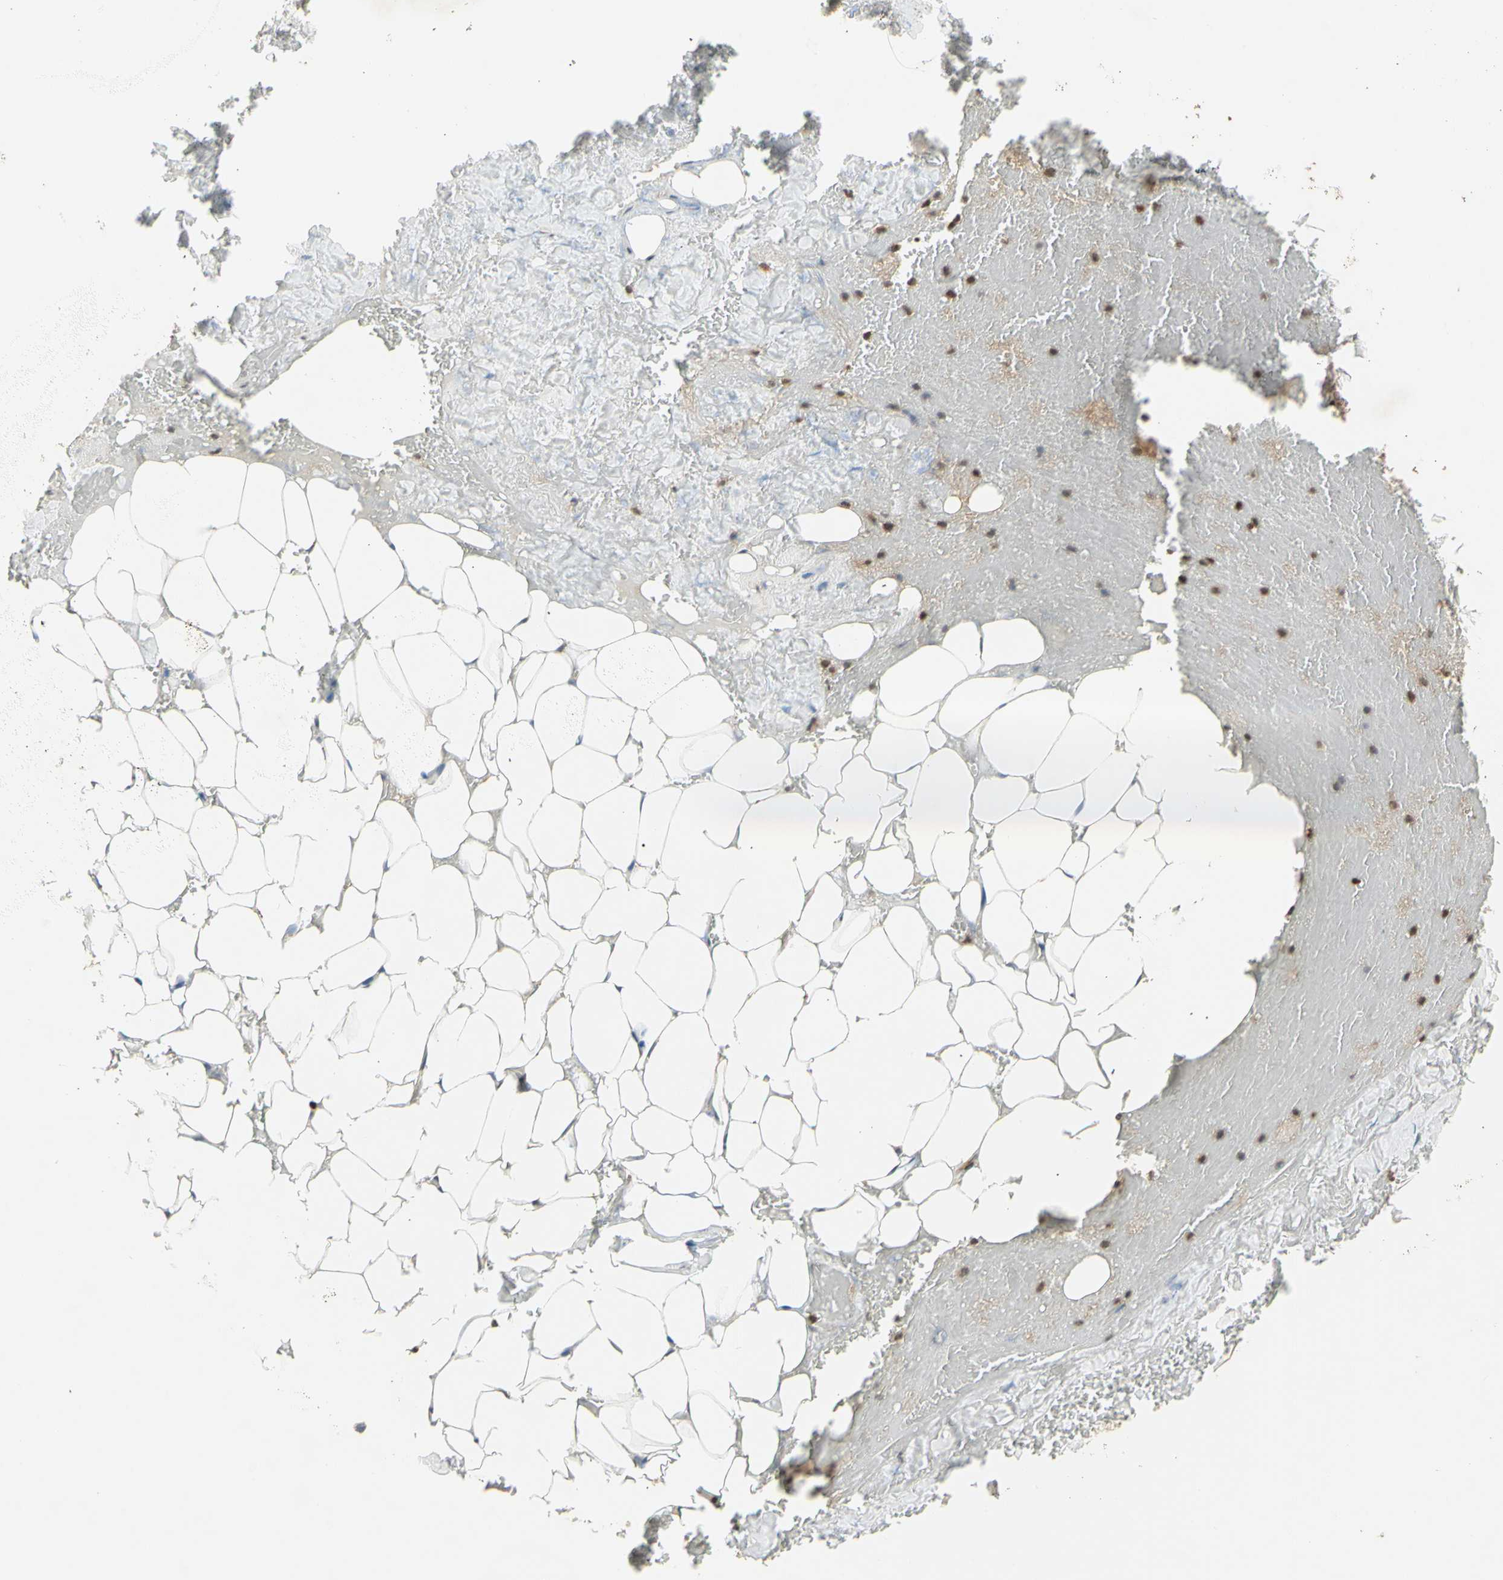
{"staining": {"intensity": "negative", "quantity": "none", "location": "none"}, "tissue": "adipose tissue", "cell_type": "Adipocytes", "image_type": "normal", "snomed": [{"axis": "morphology", "description": "Normal tissue, NOS"}, {"axis": "topography", "description": "Peripheral nerve tissue"}], "caption": "IHC of normal human adipose tissue reveals no expression in adipocytes.", "gene": "GSR", "patient": {"sex": "male", "age": 70}}